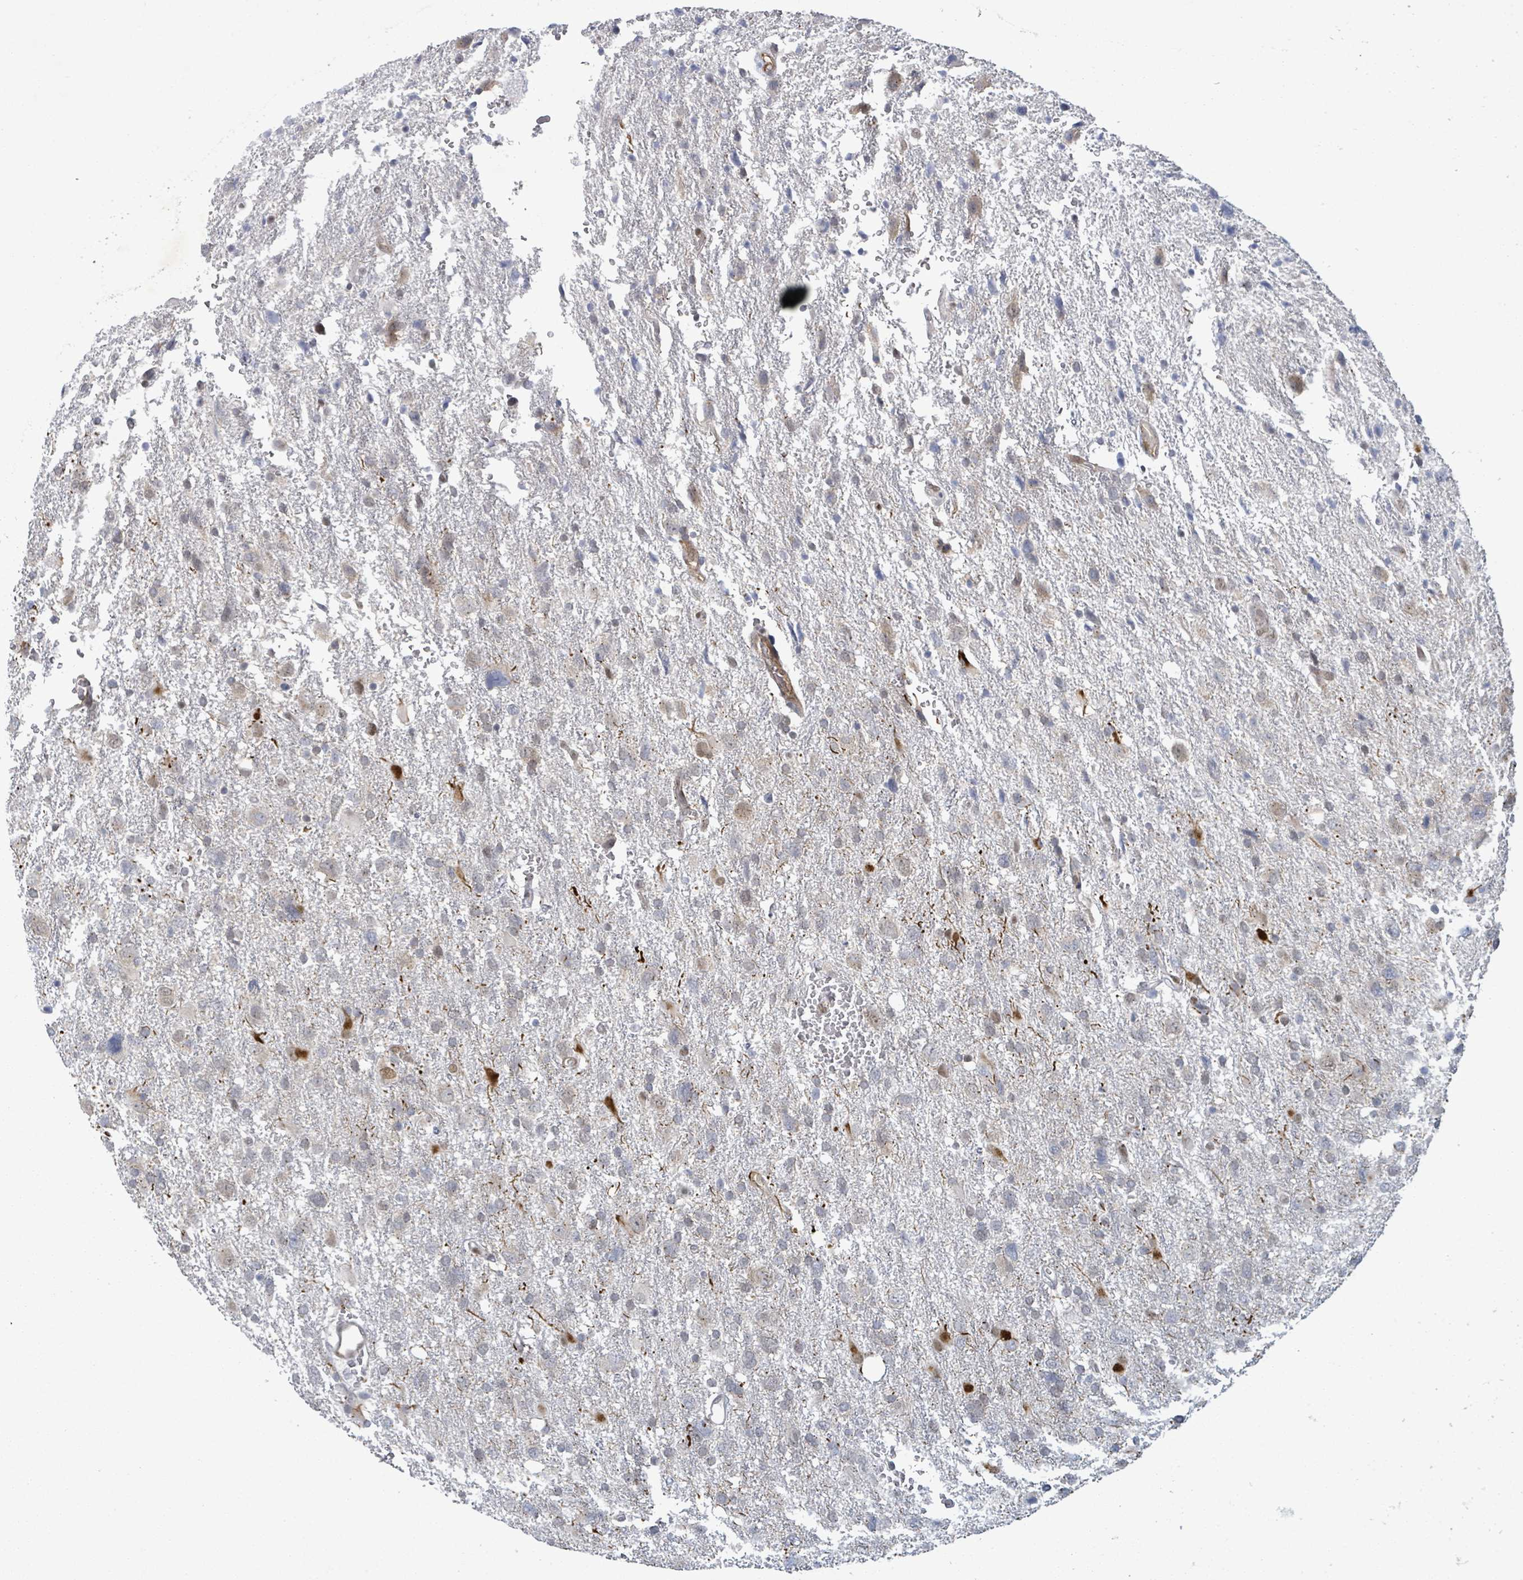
{"staining": {"intensity": "negative", "quantity": "none", "location": "none"}, "tissue": "glioma", "cell_type": "Tumor cells", "image_type": "cancer", "snomed": [{"axis": "morphology", "description": "Glioma, malignant, High grade"}, {"axis": "topography", "description": "Brain"}], "caption": "Immunohistochemistry histopathology image of human malignant glioma (high-grade) stained for a protein (brown), which displays no staining in tumor cells.", "gene": "TUSC1", "patient": {"sex": "male", "age": 61}}